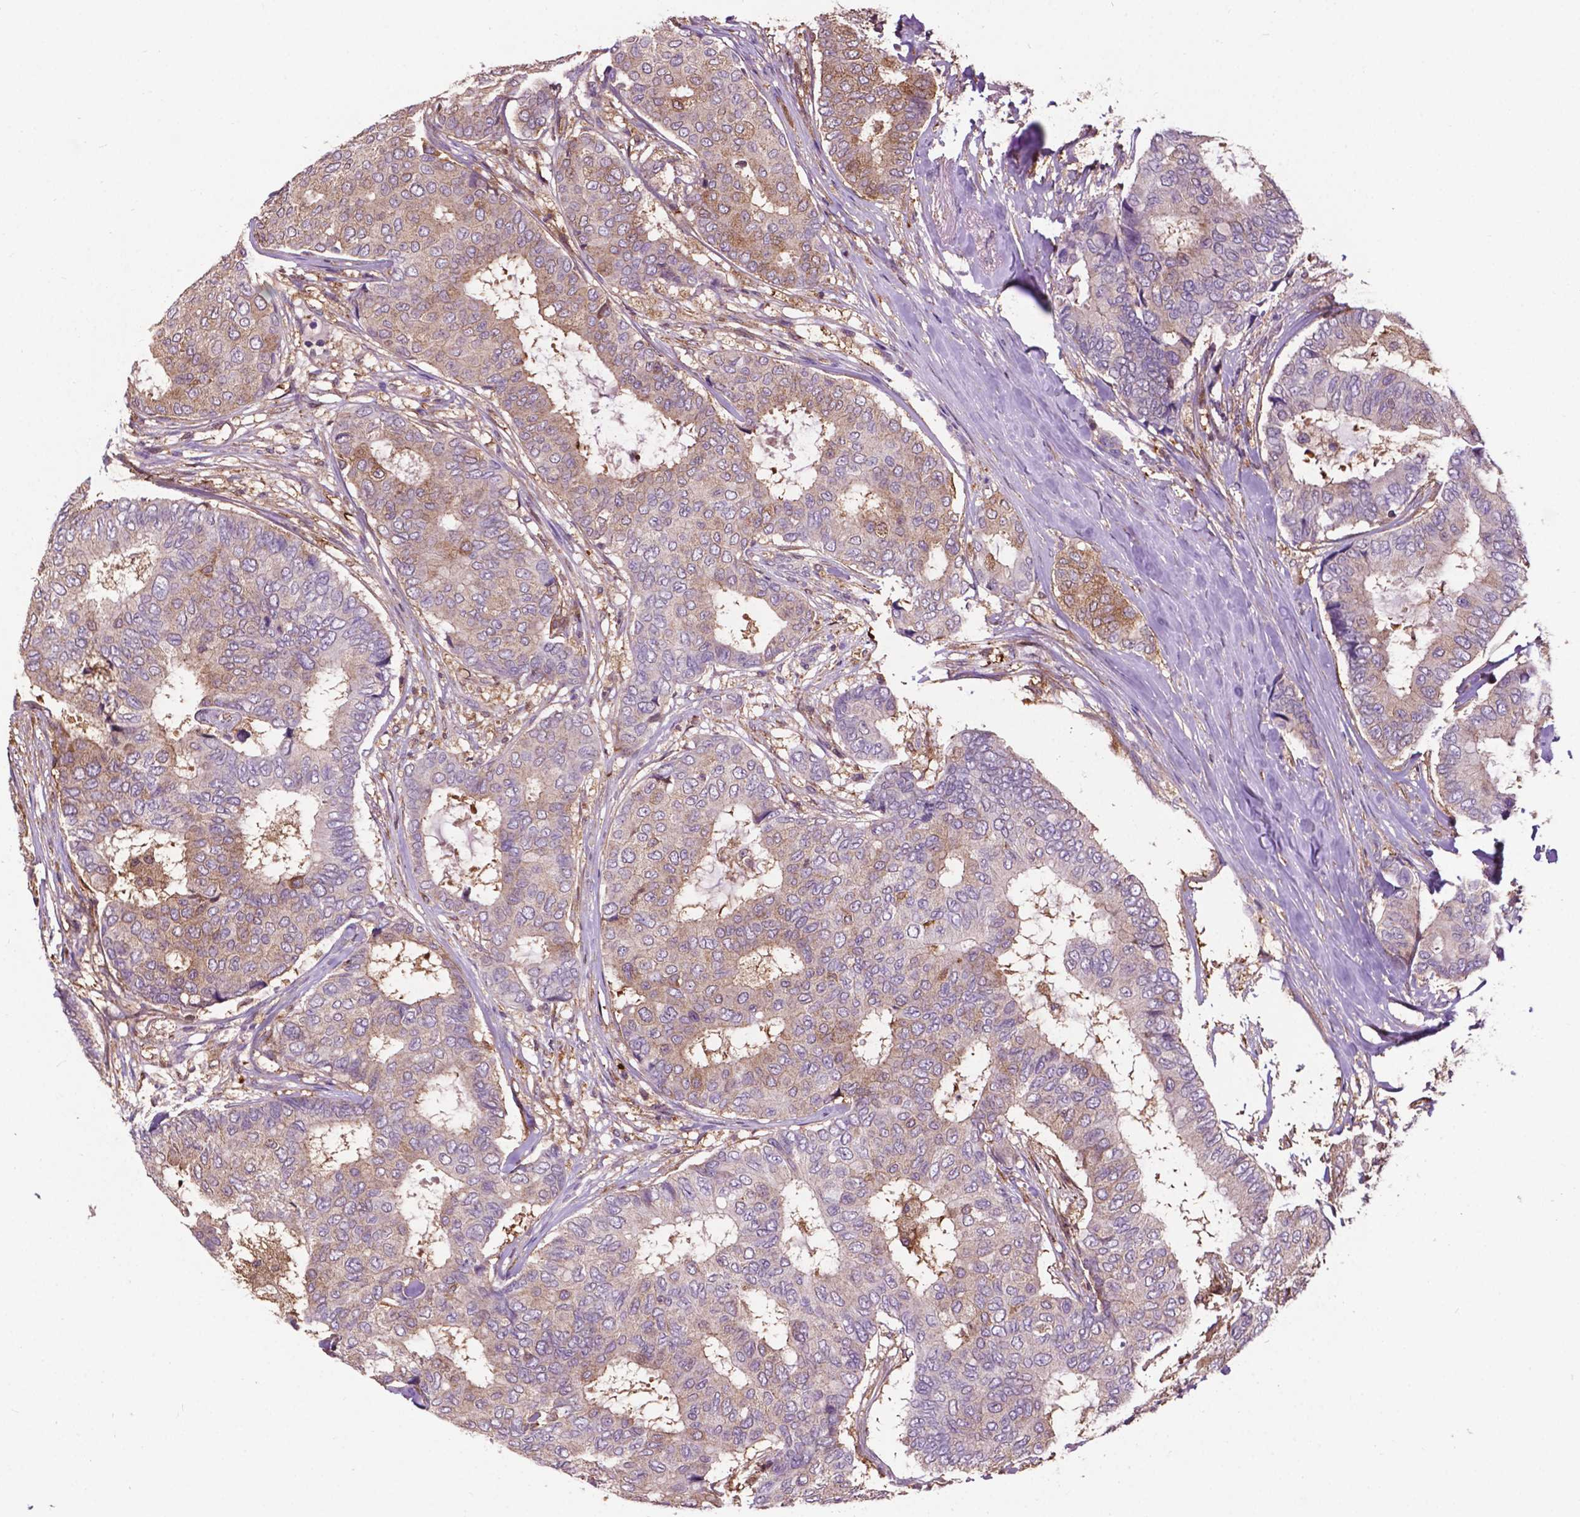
{"staining": {"intensity": "moderate", "quantity": "<25%", "location": "cytoplasmic/membranous"}, "tissue": "breast cancer", "cell_type": "Tumor cells", "image_type": "cancer", "snomed": [{"axis": "morphology", "description": "Duct carcinoma"}, {"axis": "topography", "description": "Breast"}], "caption": "IHC image of breast invasive ductal carcinoma stained for a protein (brown), which demonstrates low levels of moderate cytoplasmic/membranous expression in approximately <25% of tumor cells.", "gene": "SMAD3", "patient": {"sex": "female", "age": 75}}